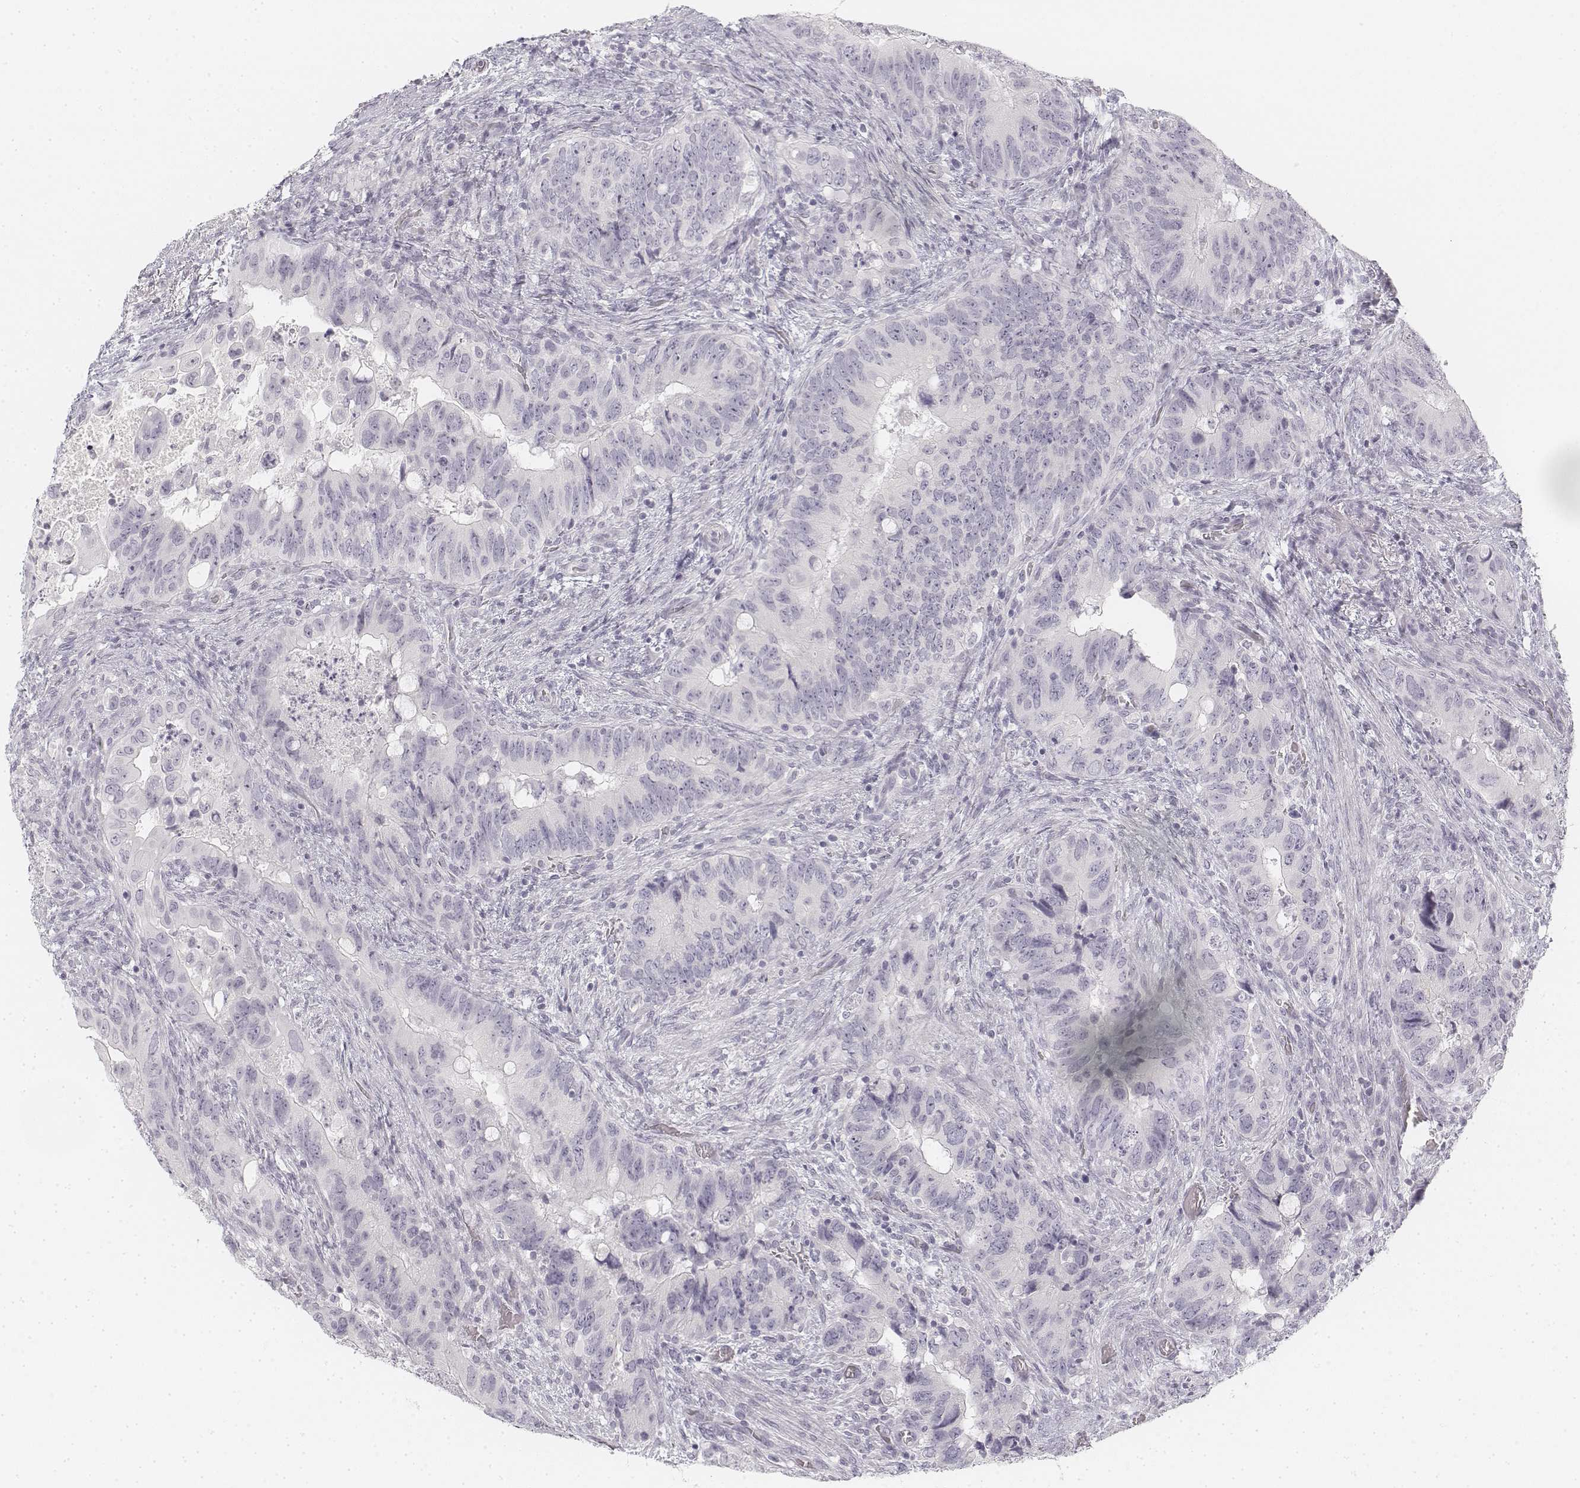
{"staining": {"intensity": "negative", "quantity": "none", "location": "none"}, "tissue": "colorectal cancer", "cell_type": "Tumor cells", "image_type": "cancer", "snomed": [{"axis": "morphology", "description": "Adenocarcinoma, NOS"}, {"axis": "topography", "description": "Rectum"}], "caption": "High power microscopy micrograph of an immunohistochemistry photomicrograph of adenocarcinoma (colorectal), revealing no significant expression in tumor cells.", "gene": "KRT25", "patient": {"sex": "male", "age": 78}}